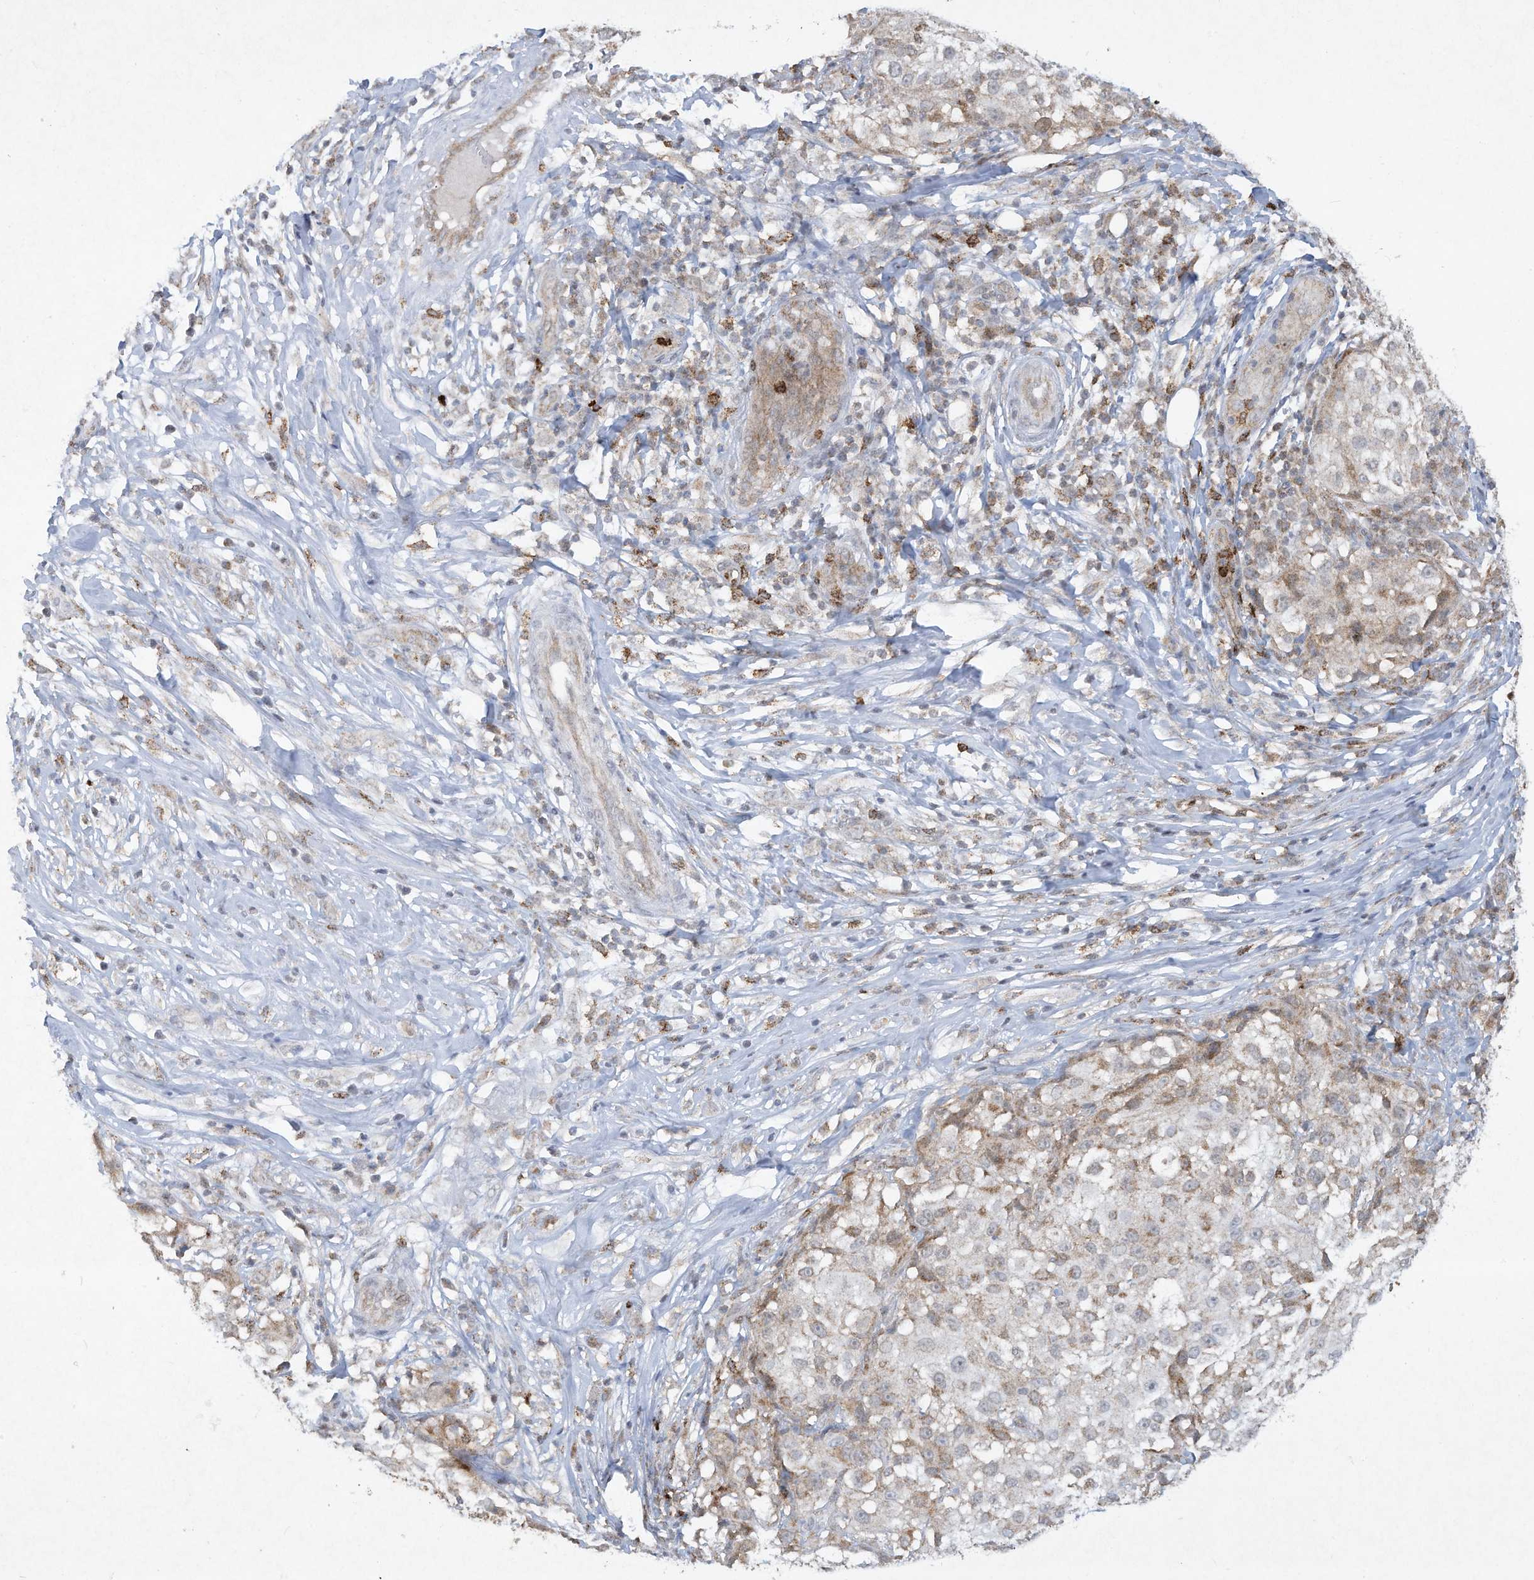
{"staining": {"intensity": "moderate", "quantity": "<25%", "location": "cytoplasmic/membranous"}, "tissue": "melanoma", "cell_type": "Tumor cells", "image_type": "cancer", "snomed": [{"axis": "morphology", "description": "Necrosis, NOS"}, {"axis": "morphology", "description": "Malignant melanoma, NOS"}, {"axis": "topography", "description": "Skin"}], "caption": "Immunohistochemistry (IHC) (DAB) staining of melanoma displays moderate cytoplasmic/membranous protein staining in about <25% of tumor cells.", "gene": "CHRNA4", "patient": {"sex": "female", "age": 87}}